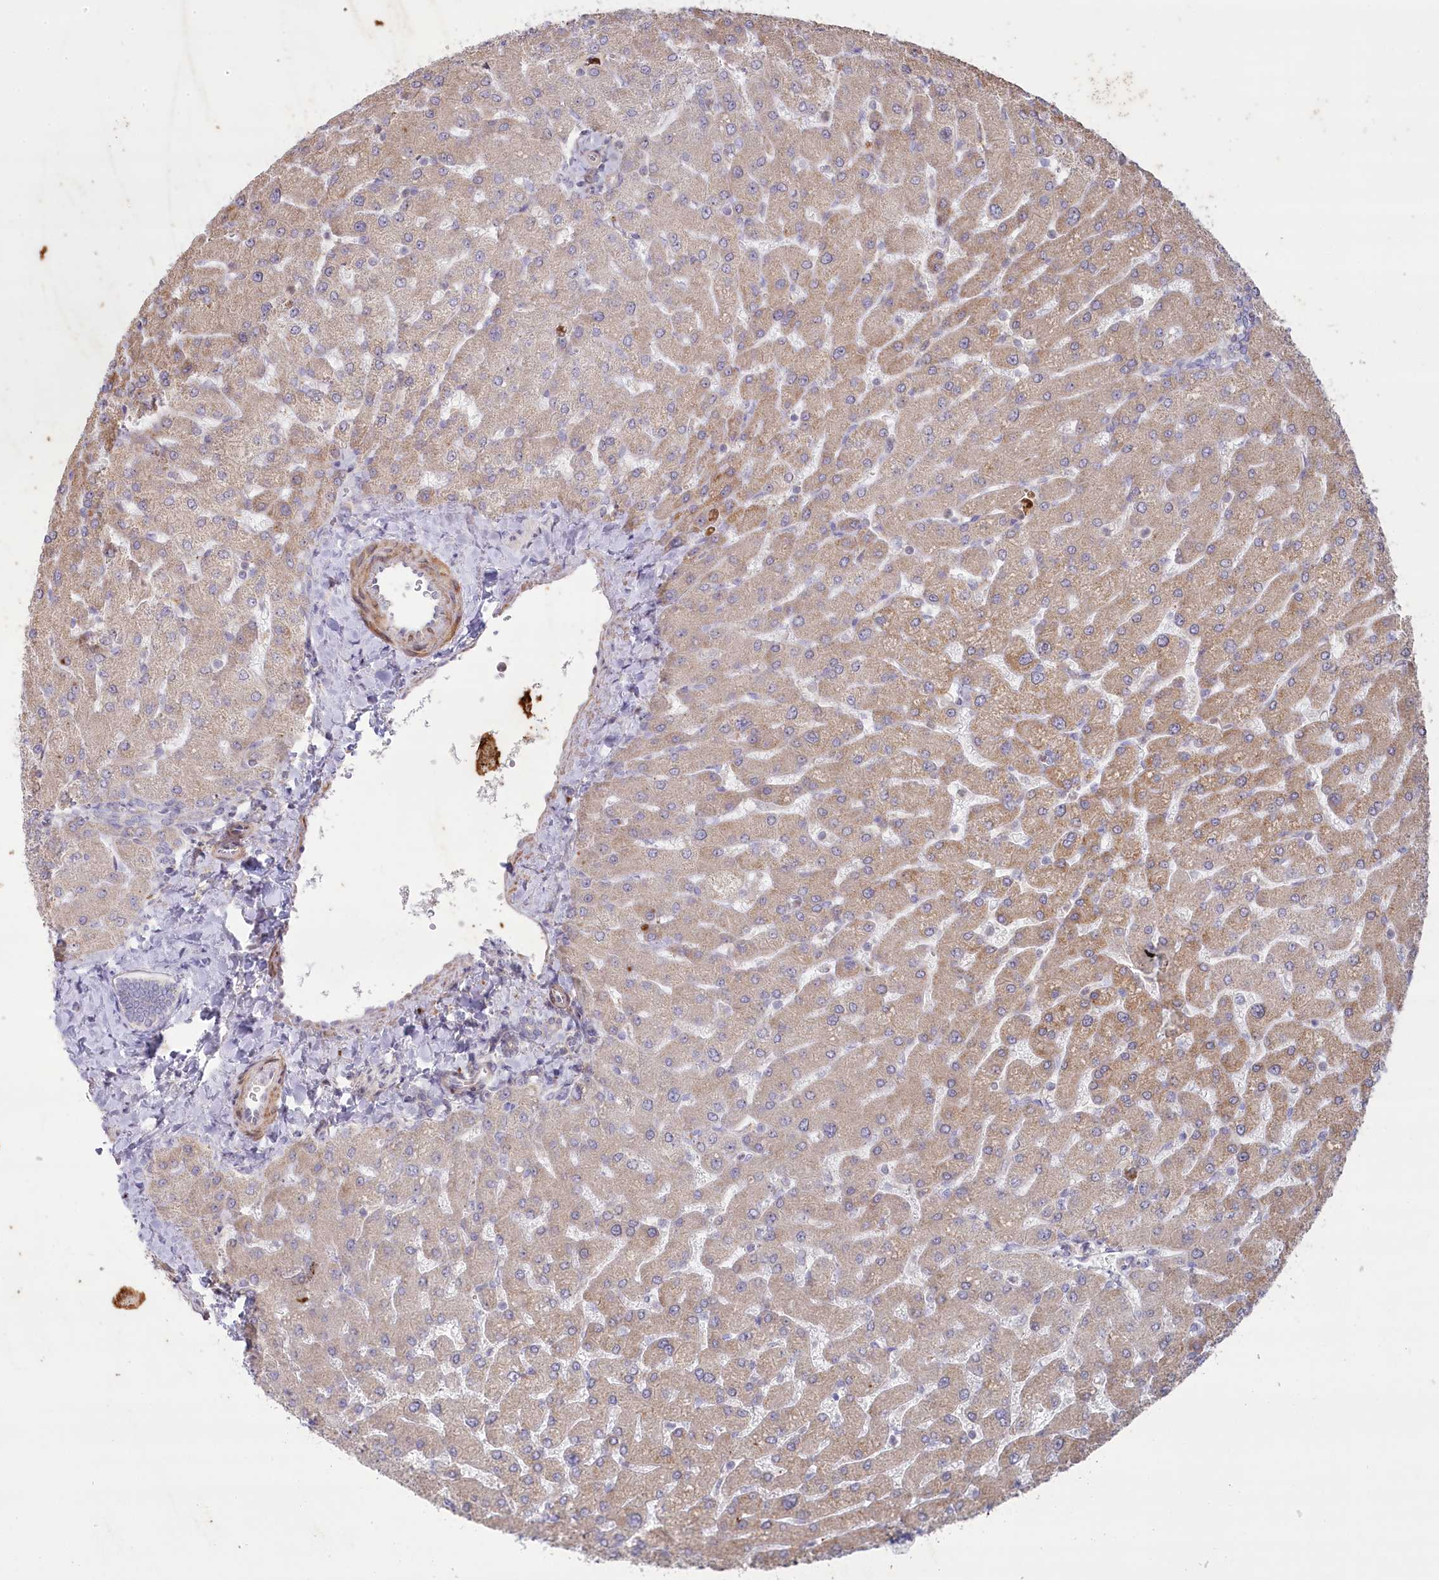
{"staining": {"intensity": "negative", "quantity": "none", "location": "none"}, "tissue": "liver", "cell_type": "Cholangiocytes", "image_type": "normal", "snomed": [{"axis": "morphology", "description": "Normal tissue, NOS"}, {"axis": "topography", "description": "Liver"}], "caption": "Image shows no protein expression in cholangiocytes of unremarkable liver.", "gene": "MTG1", "patient": {"sex": "male", "age": 55}}